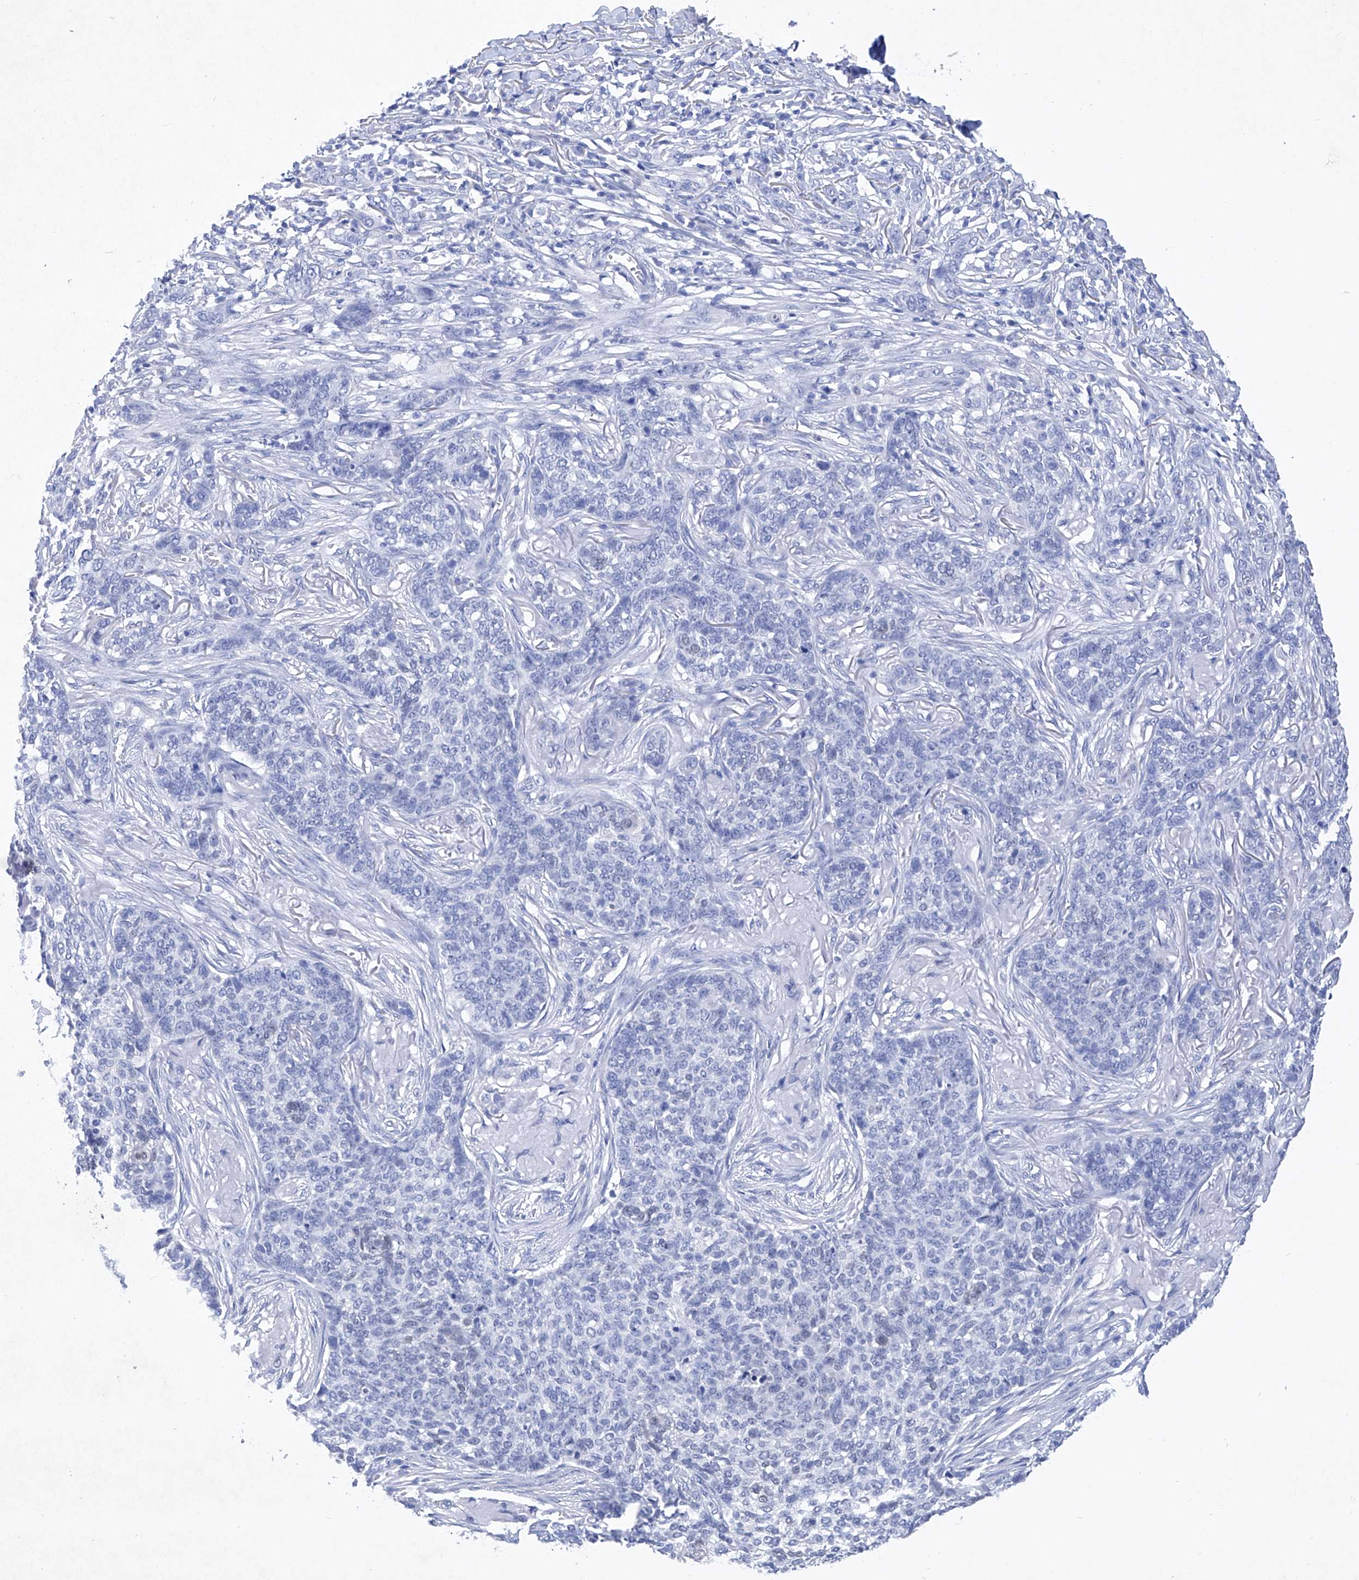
{"staining": {"intensity": "negative", "quantity": "none", "location": "none"}, "tissue": "skin cancer", "cell_type": "Tumor cells", "image_type": "cancer", "snomed": [{"axis": "morphology", "description": "Basal cell carcinoma"}, {"axis": "topography", "description": "Skin"}], "caption": "Basal cell carcinoma (skin) was stained to show a protein in brown. There is no significant staining in tumor cells.", "gene": "BARX2", "patient": {"sex": "male", "age": 85}}